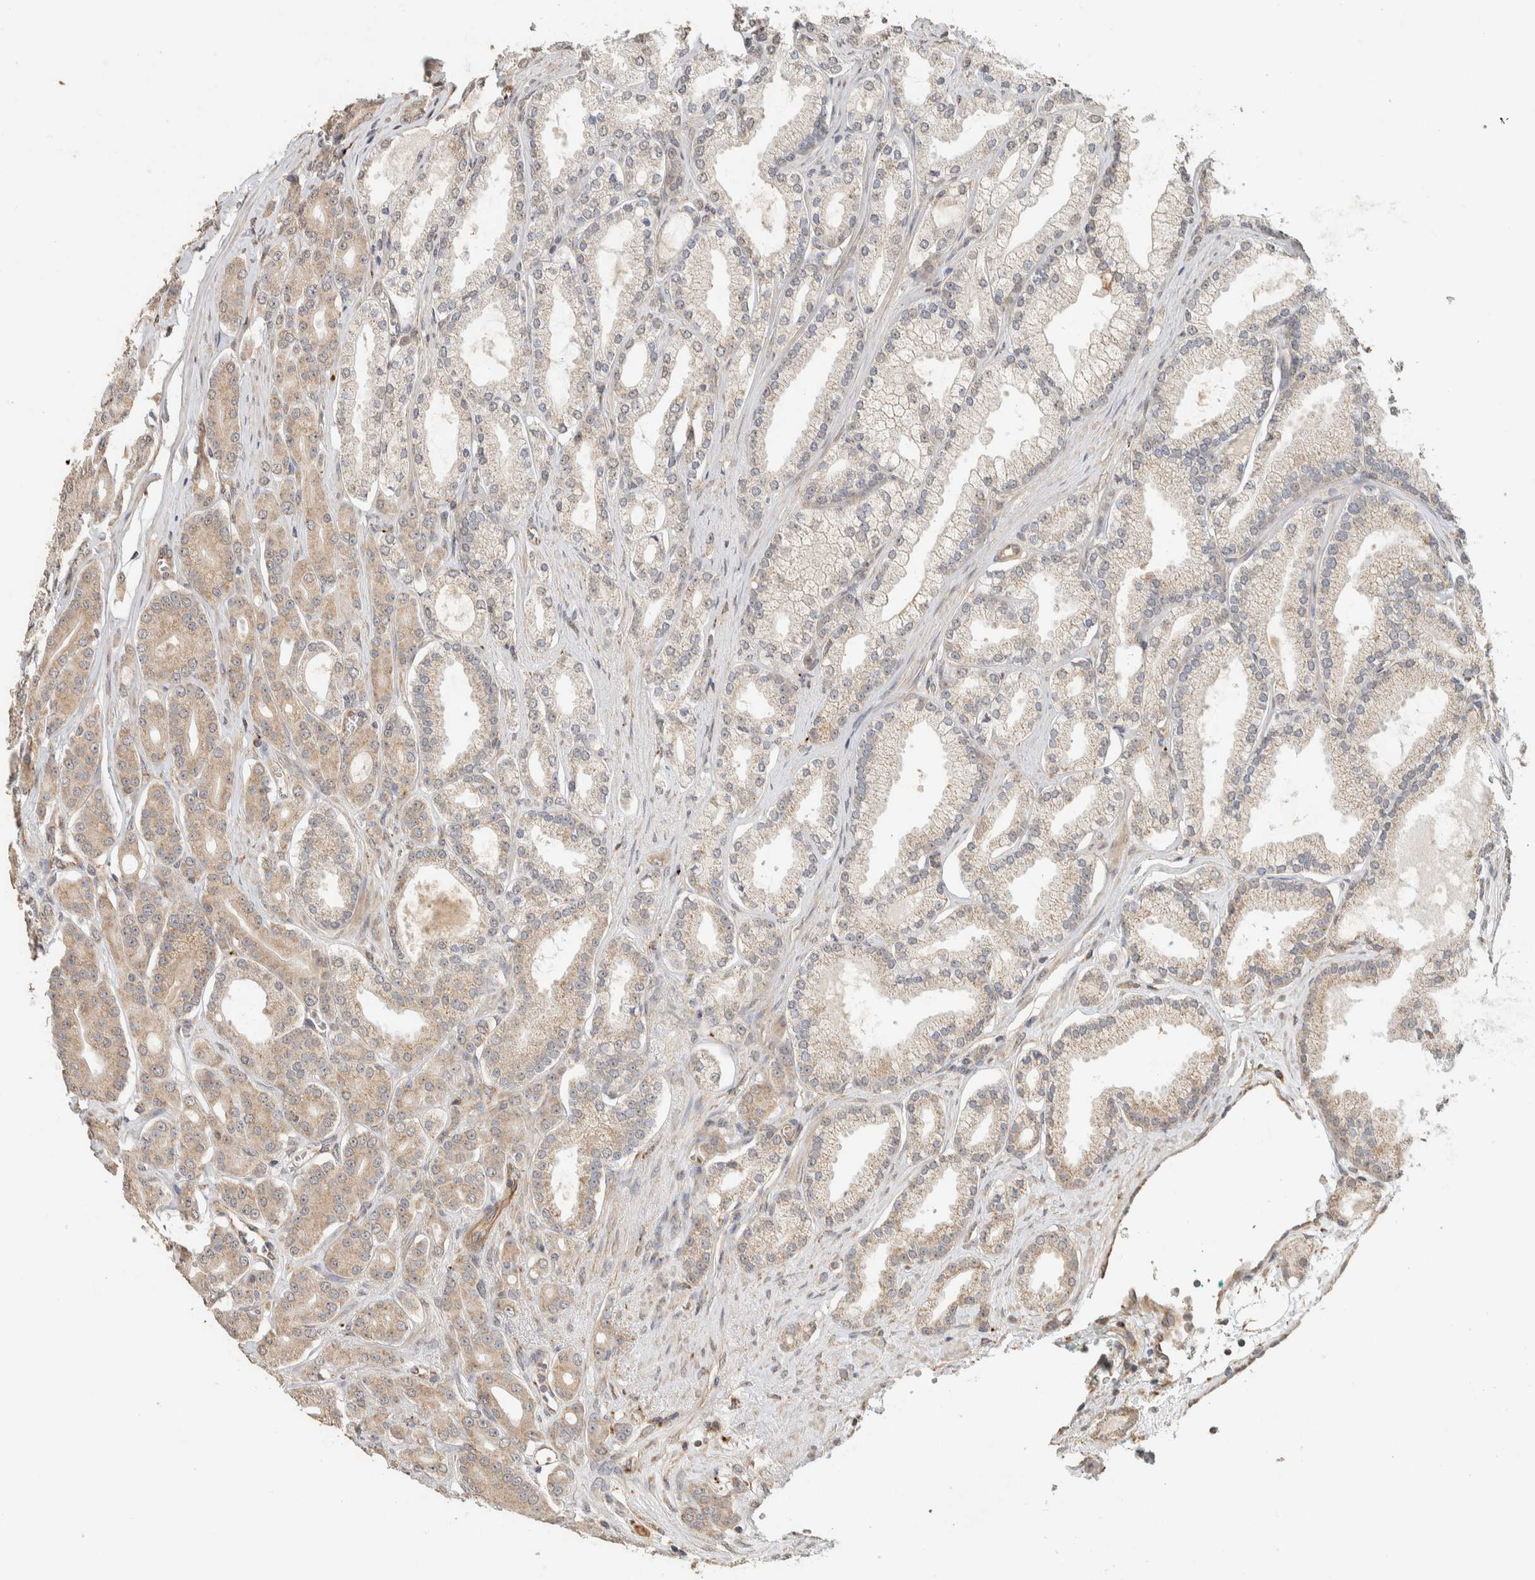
{"staining": {"intensity": "weak", "quantity": ">75%", "location": "cytoplasmic/membranous"}, "tissue": "prostate cancer", "cell_type": "Tumor cells", "image_type": "cancer", "snomed": [{"axis": "morphology", "description": "Adenocarcinoma, High grade"}, {"axis": "topography", "description": "Prostate"}], "caption": "Immunohistochemistry of prostate cancer reveals low levels of weak cytoplasmic/membranous positivity in about >75% of tumor cells.", "gene": "PDE7B", "patient": {"sex": "male", "age": 71}}